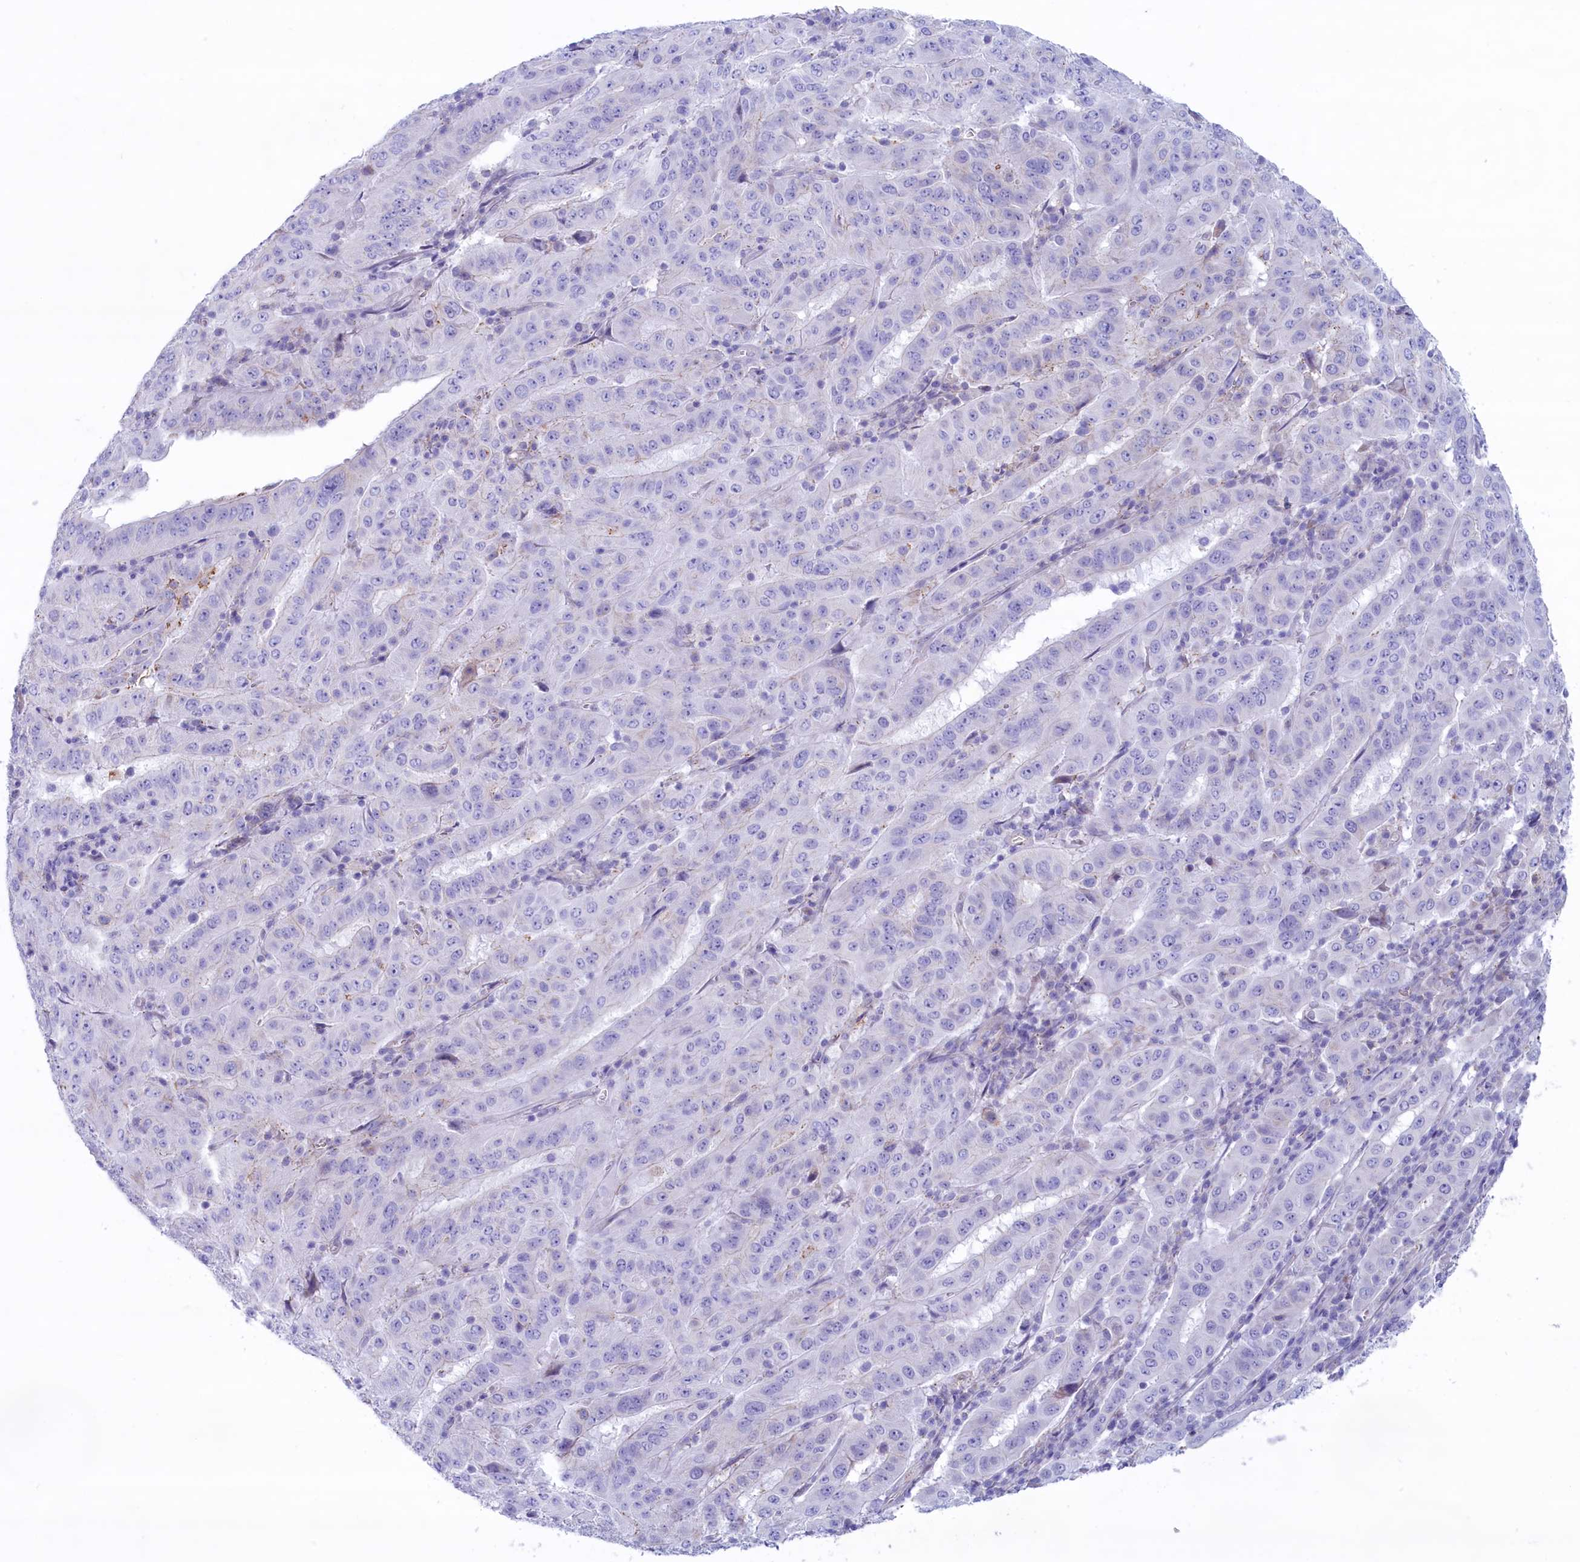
{"staining": {"intensity": "negative", "quantity": "none", "location": "none"}, "tissue": "pancreatic cancer", "cell_type": "Tumor cells", "image_type": "cancer", "snomed": [{"axis": "morphology", "description": "Adenocarcinoma, NOS"}, {"axis": "topography", "description": "Pancreas"}], "caption": "The image displays no staining of tumor cells in pancreatic cancer. (DAB immunohistochemistry (IHC) with hematoxylin counter stain).", "gene": "MPV17L2", "patient": {"sex": "male", "age": 63}}